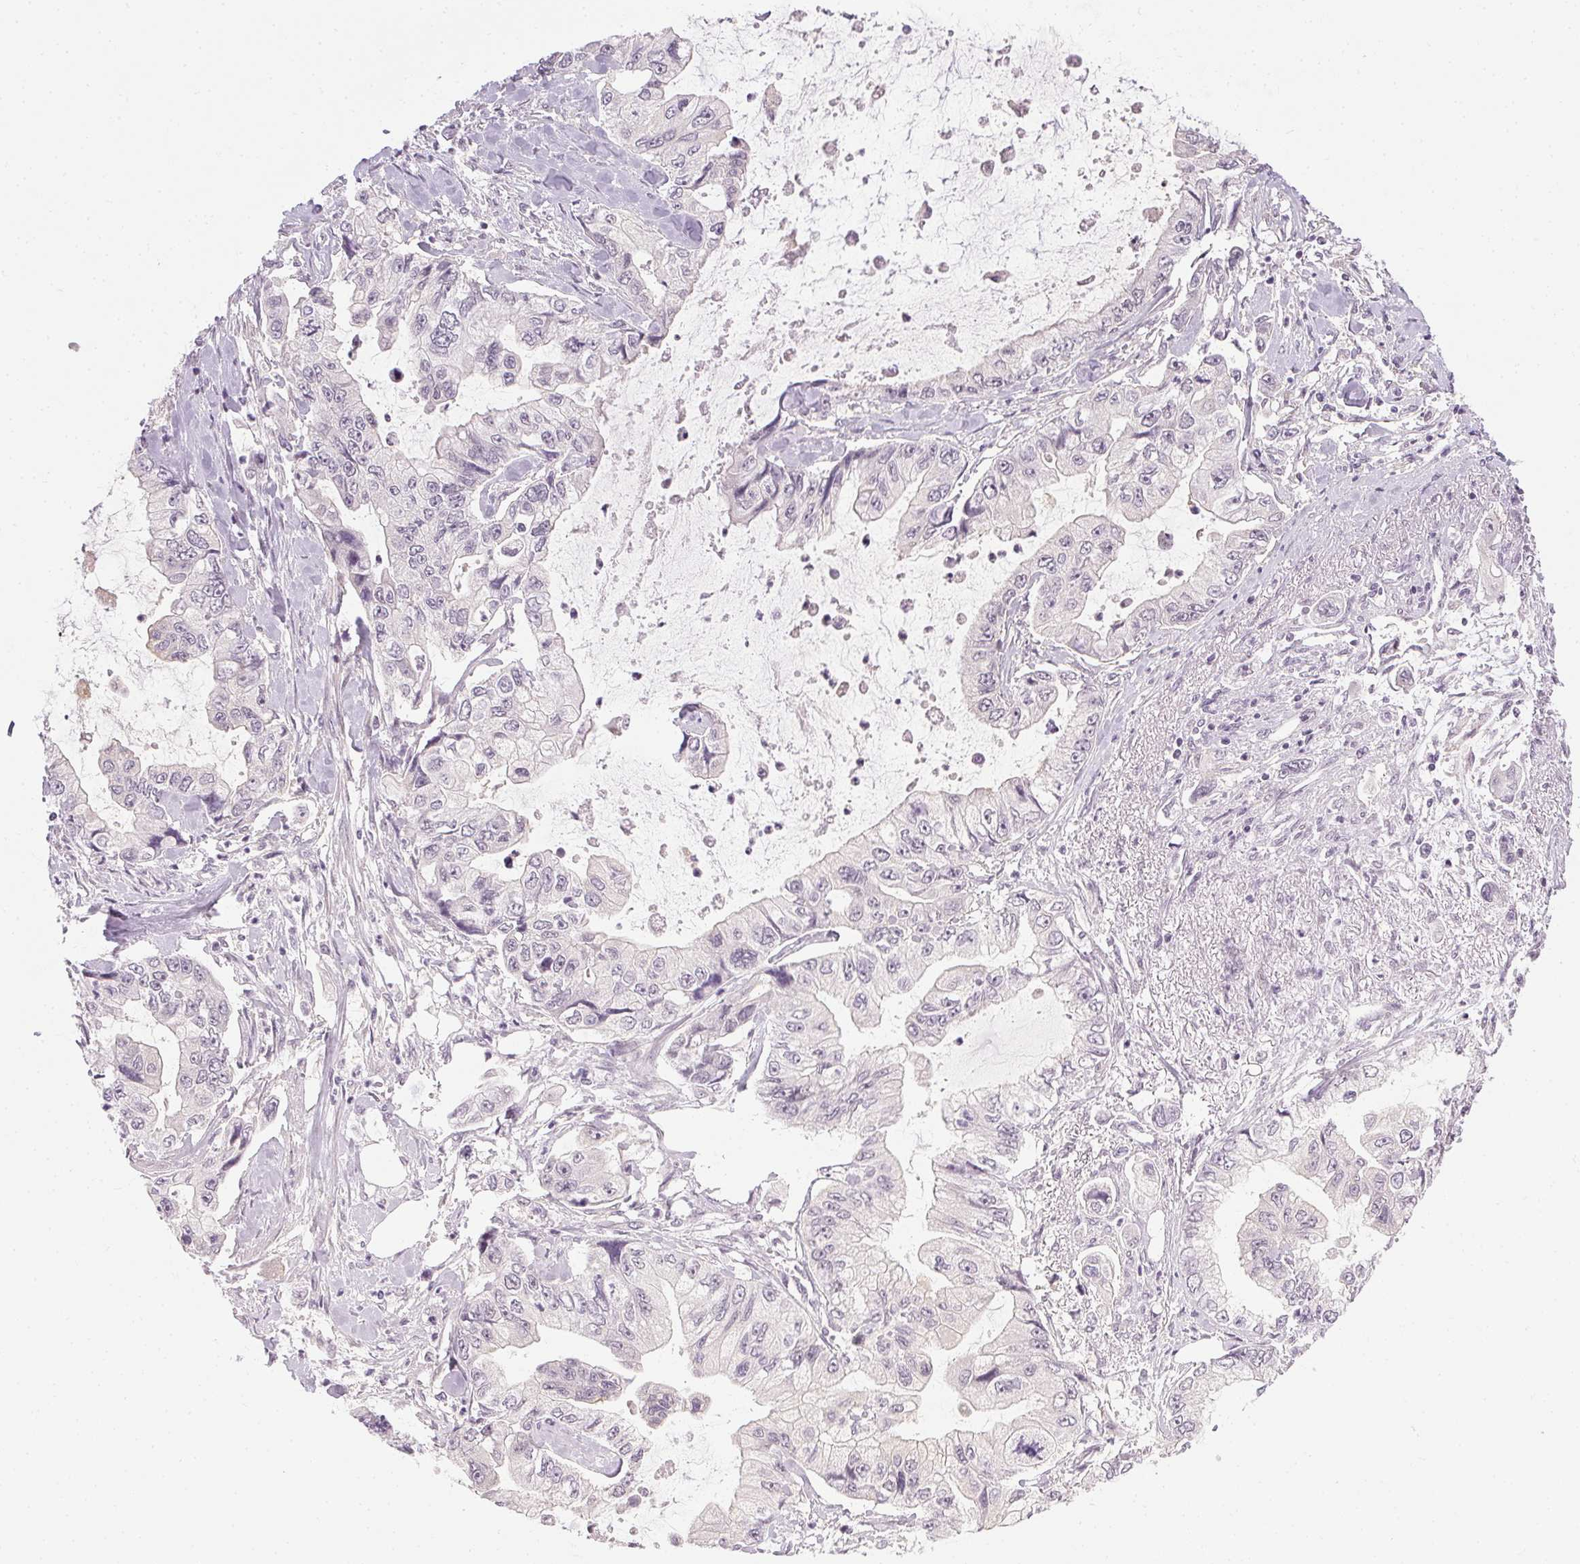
{"staining": {"intensity": "negative", "quantity": "none", "location": "none"}, "tissue": "stomach cancer", "cell_type": "Tumor cells", "image_type": "cancer", "snomed": [{"axis": "morphology", "description": "Adenocarcinoma, NOS"}, {"axis": "topography", "description": "Pancreas"}, {"axis": "topography", "description": "Stomach, upper"}, {"axis": "topography", "description": "Stomach"}], "caption": "This is an immunohistochemistry micrograph of stomach cancer. There is no expression in tumor cells.", "gene": "FAM168A", "patient": {"sex": "male", "age": 77}}